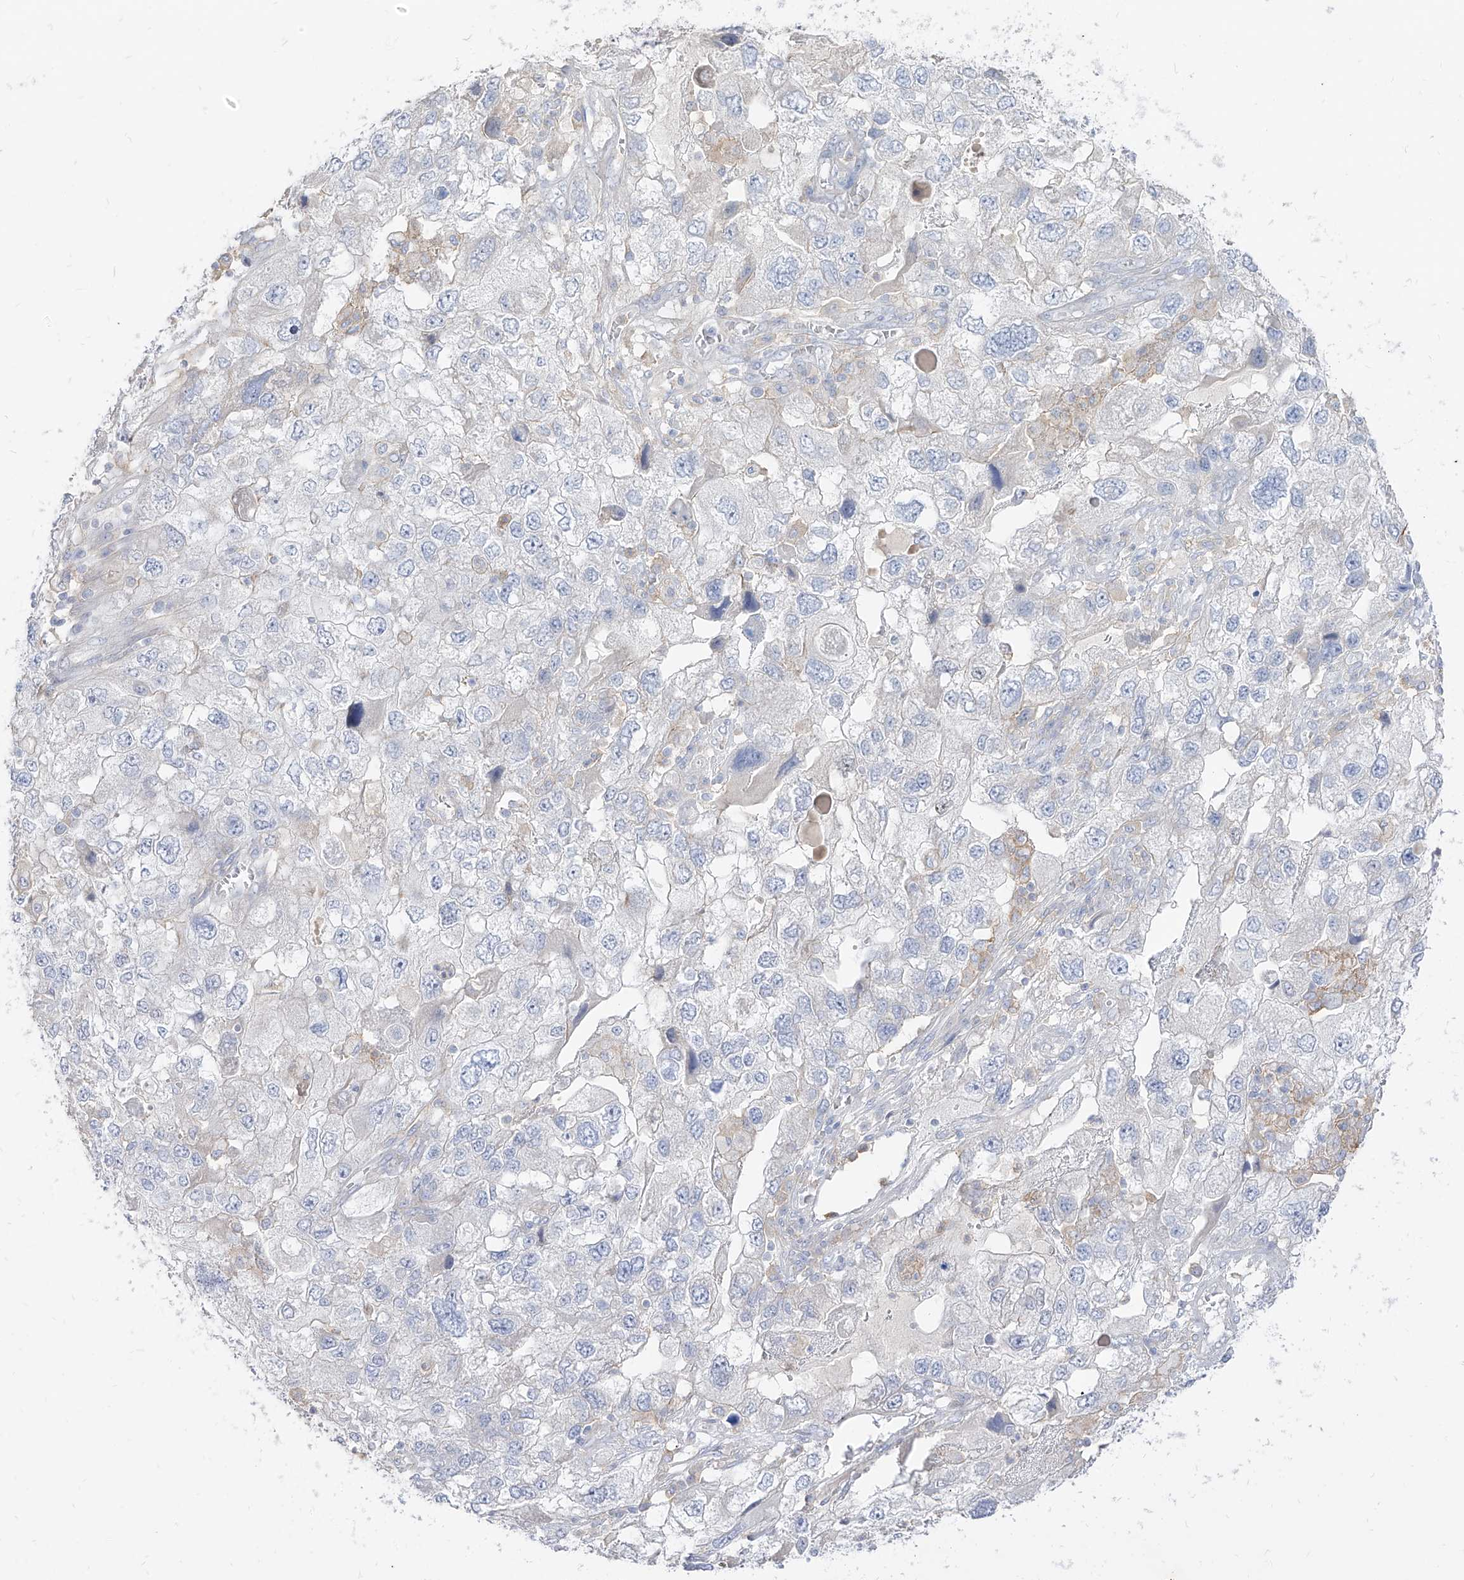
{"staining": {"intensity": "negative", "quantity": "none", "location": "none"}, "tissue": "endometrial cancer", "cell_type": "Tumor cells", "image_type": "cancer", "snomed": [{"axis": "morphology", "description": "Adenocarcinoma, NOS"}, {"axis": "topography", "description": "Endometrium"}], "caption": "This is an IHC micrograph of human endometrial adenocarcinoma. There is no positivity in tumor cells.", "gene": "RBFOX3", "patient": {"sex": "female", "age": 49}}